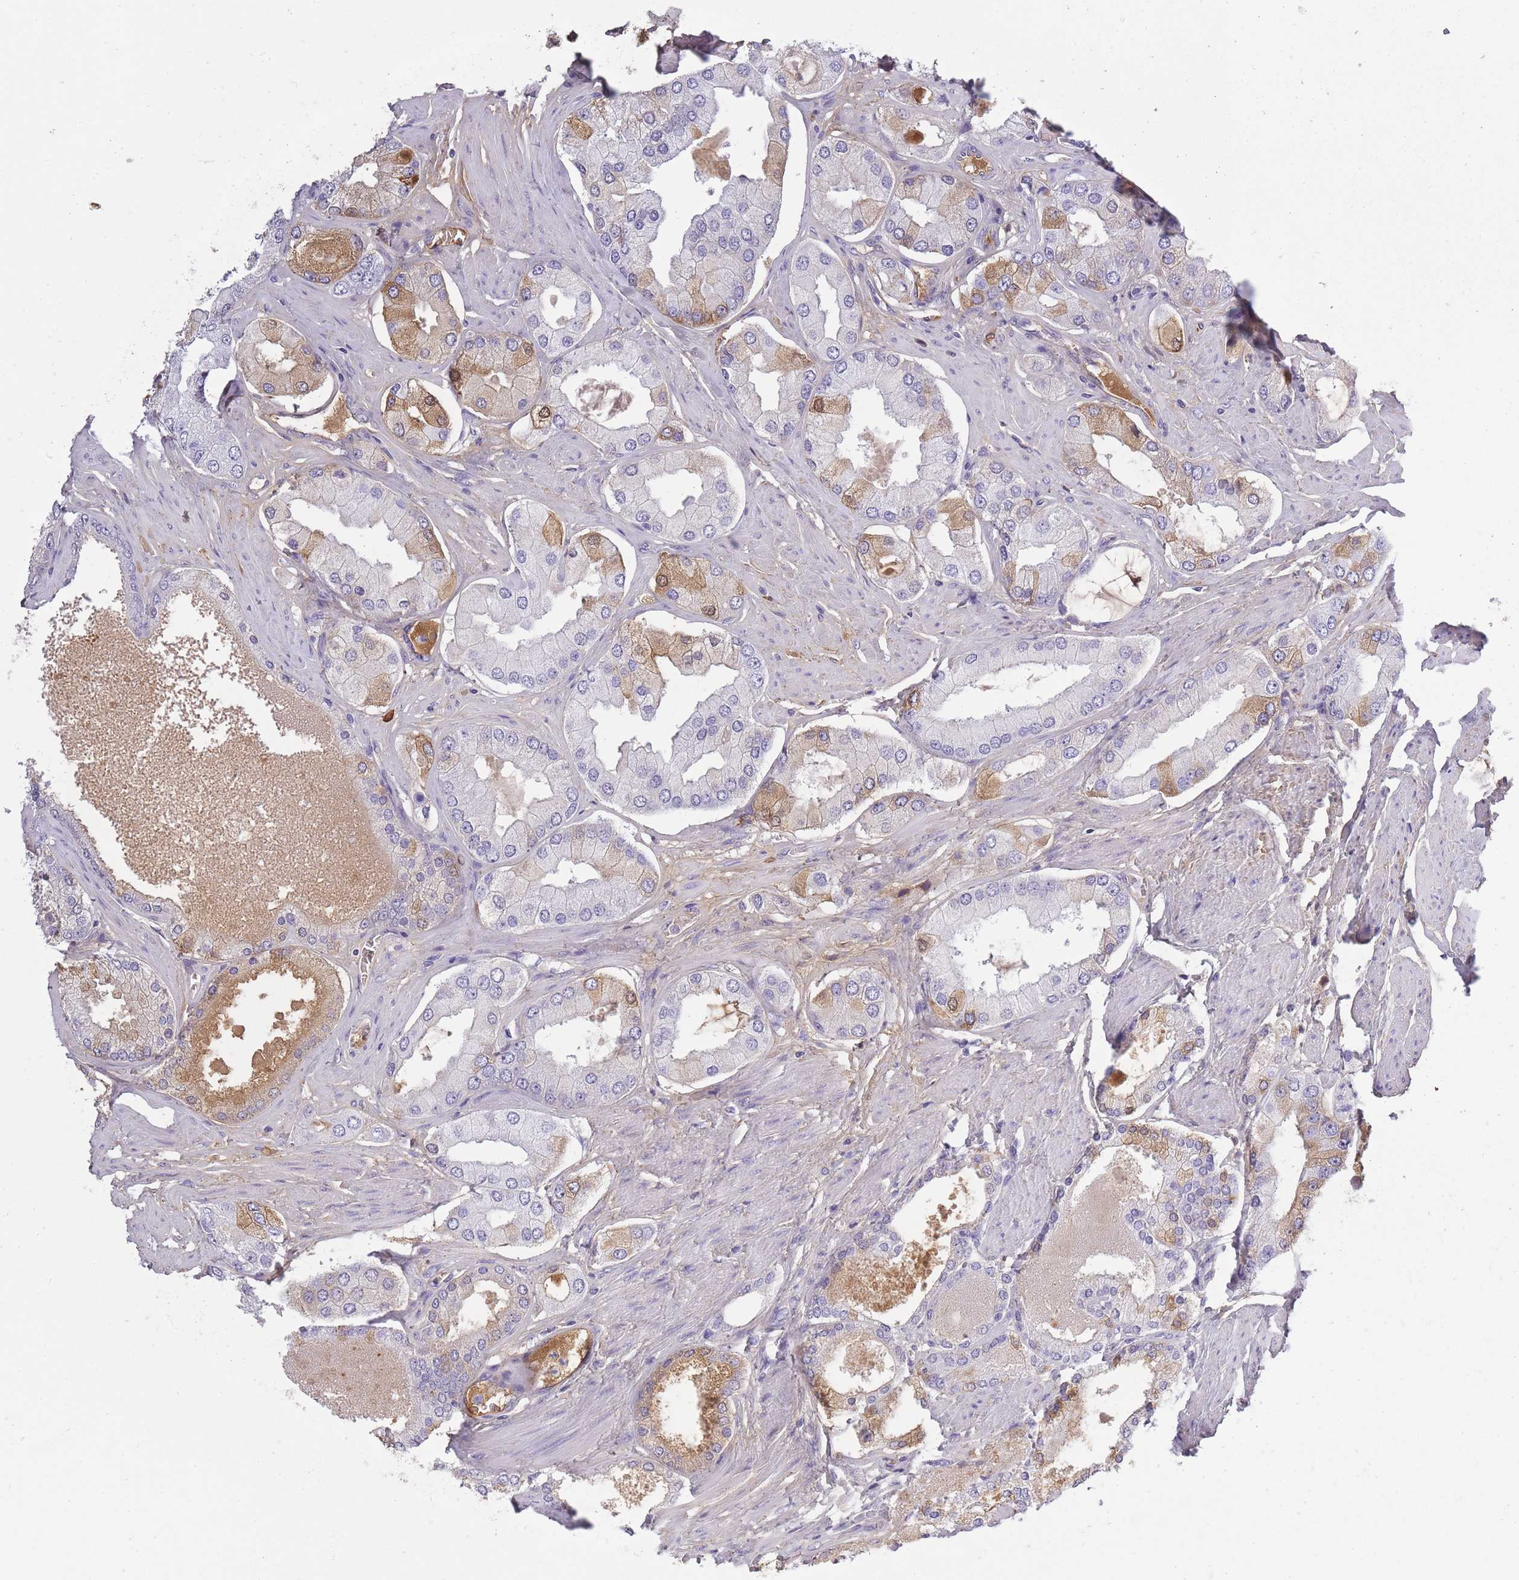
{"staining": {"intensity": "moderate", "quantity": "<25%", "location": "cytoplasmic/membranous"}, "tissue": "prostate cancer", "cell_type": "Tumor cells", "image_type": "cancer", "snomed": [{"axis": "morphology", "description": "Adenocarcinoma, Low grade"}, {"axis": "topography", "description": "Prostate"}], "caption": "Protein expression analysis of human prostate cancer reveals moderate cytoplasmic/membranous staining in about <25% of tumor cells.", "gene": "IGKV1D-42", "patient": {"sex": "male", "age": 42}}